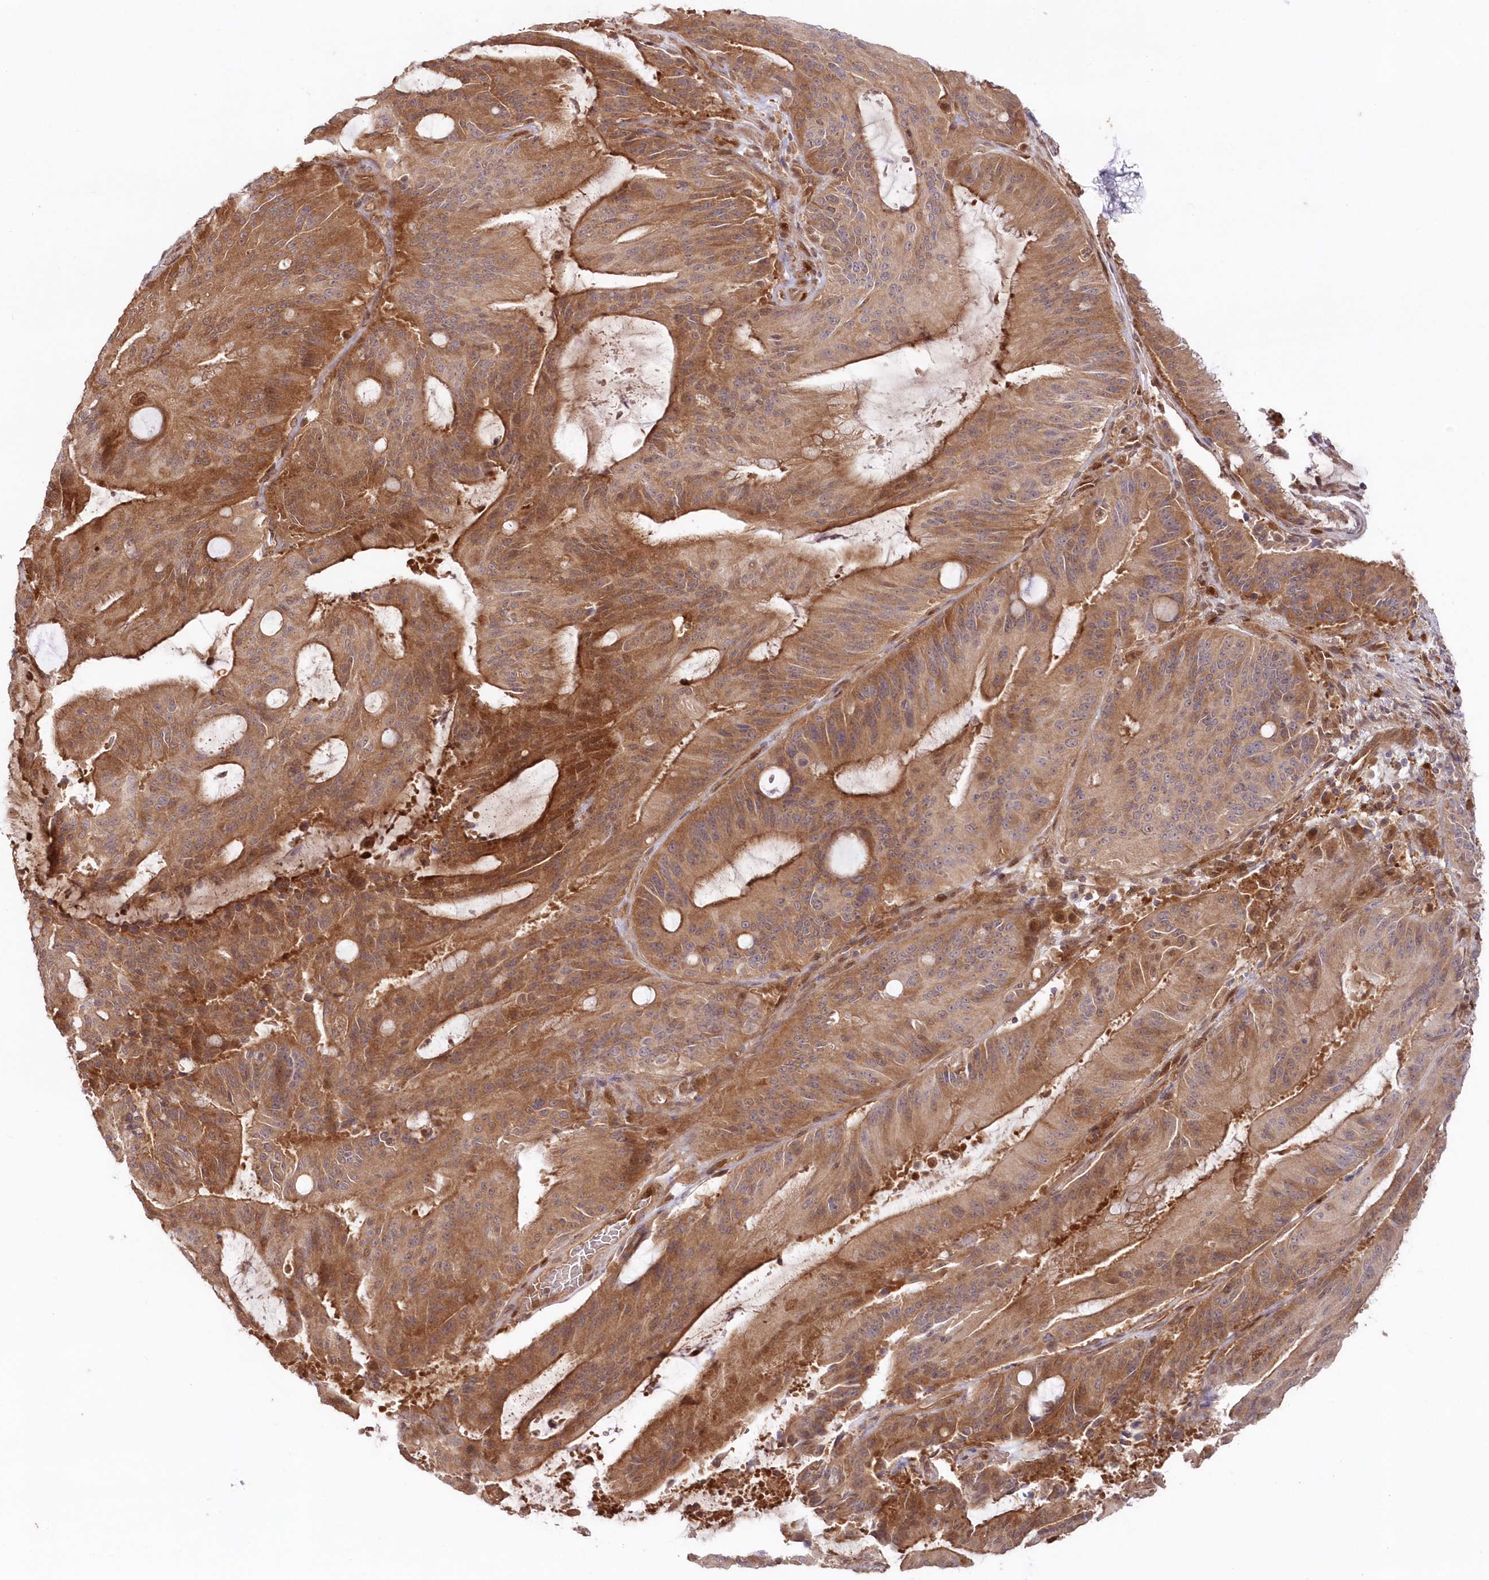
{"staining": {"intensity": "moderate", "quantity": ">75%", "location": "cytoplasmic/membranous"}, "tissue": "liver cancer", "cell_type": "Tumor cells", "image_type": "cancer", "snomed": [{"axis": "morphology", "description": "Normal tissue, NOS"}, {"axis": "morphology", "description": "Cholangiocarcinoma"}, {"axis": "topography", "description": "Liver"}, {"axis": "topography", "description": "Peripheral nerve tissue"}], "caption": "Protein staining of liver cancer (cholangiocarcinoma) tissue shows moderate cytoplasmic/membranous expression in about >75% of tumor cells. (IHC, brightfield microscopy, high magnification).", "gene": "GBE1", "patient": {"sex": "female", "age": 73}}